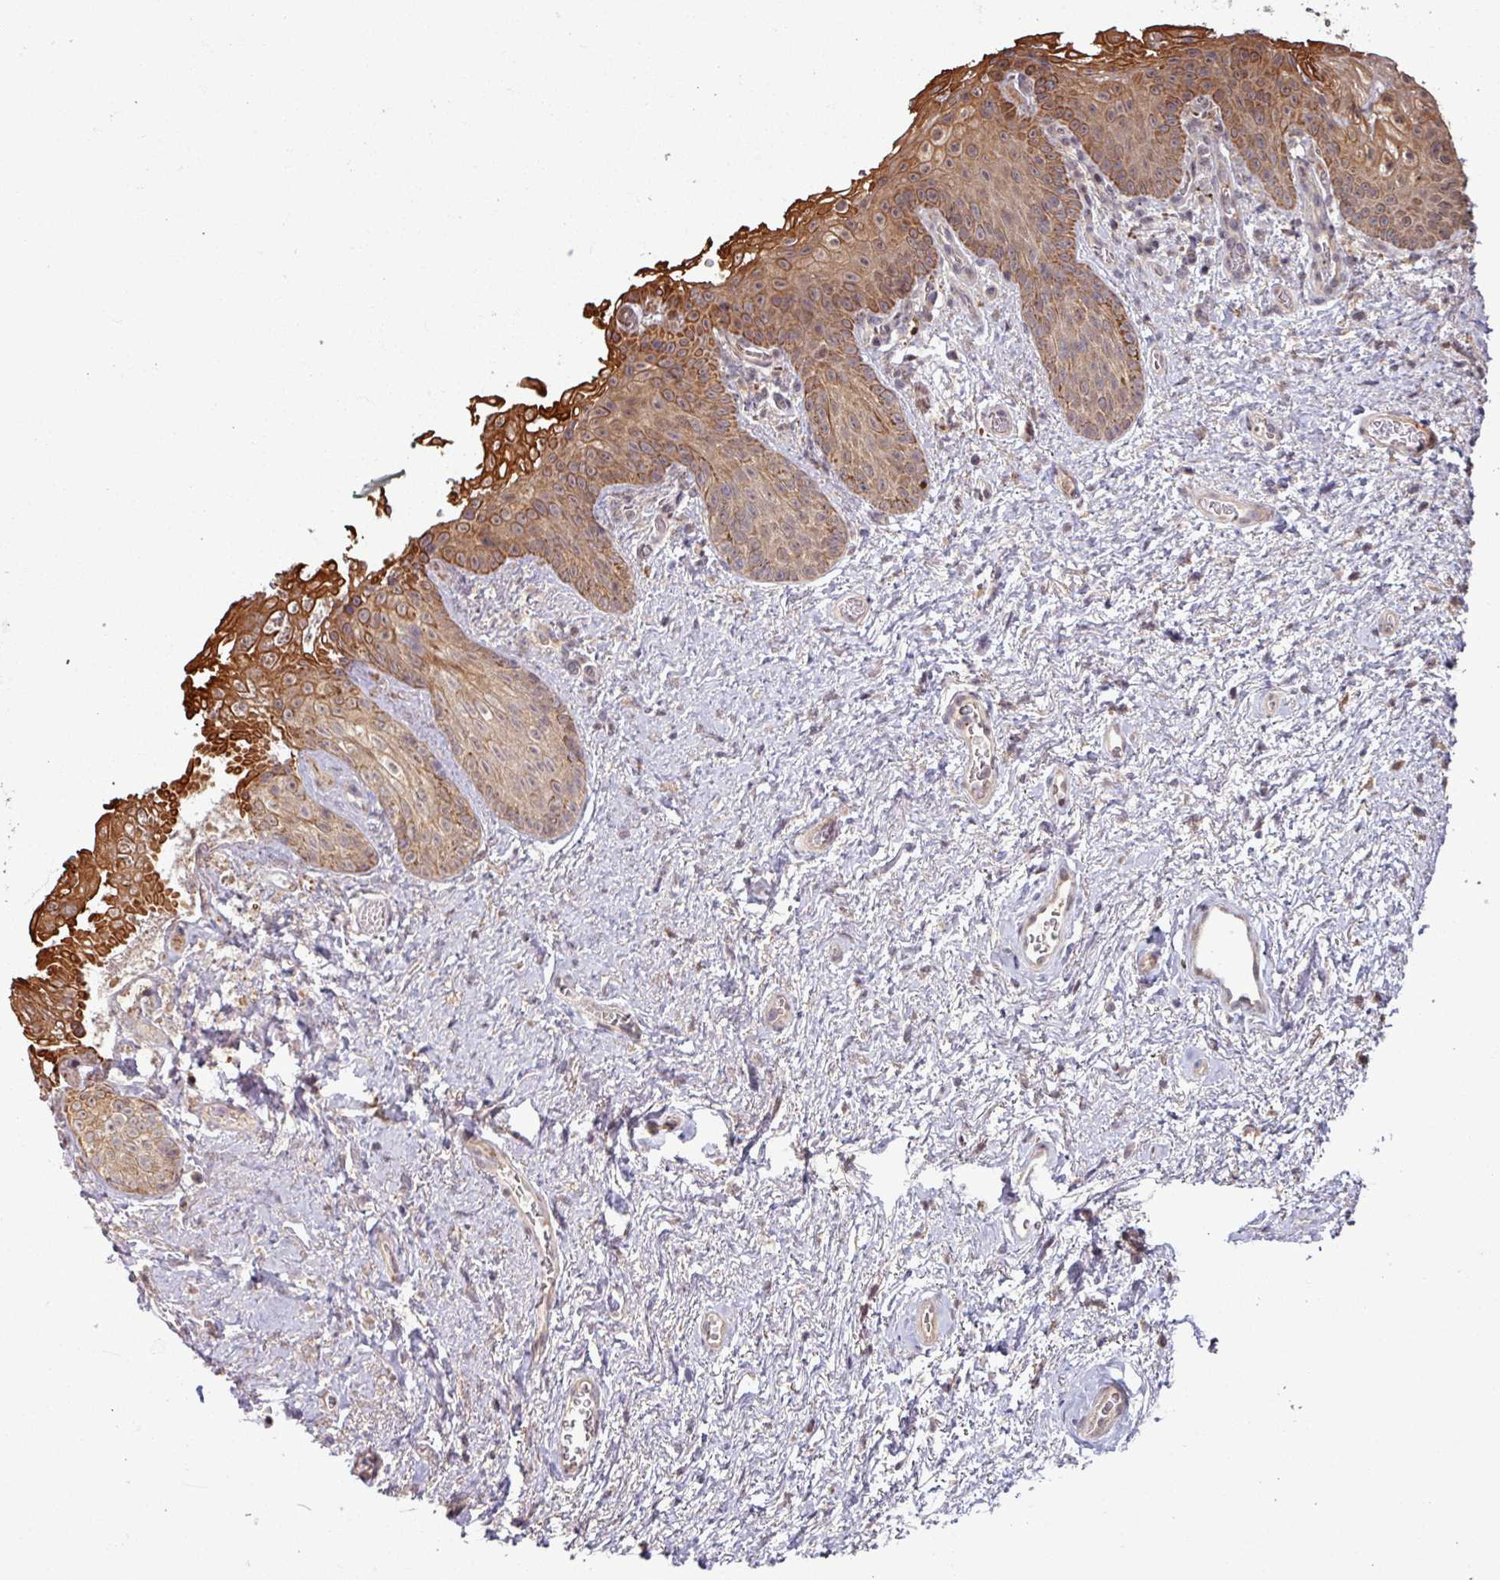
{"staining": {"intensity": "moderate", "quantity": ">75%", "location": "cytoplasmic/membranous"}, "tissue": "vagina", "cell_type": "Squamous epithelial cells", "image_type": "normal", "snomed": [{"axis": "morphology", "description": "Normal tissue, NOS"}, {"axis": "topography", "description": "Vulva"}, {"axis": "topography", "description": "Vagina"}, {"axis": "topography", "description": "Peripheral nerve tissue"}], "caption": "Immunohistochemical staining of benign vagina reveals moderate cytoplasmic/membranous protein staining in about >75% of squamous epithelial cells. The staining was performed using DAB to visualize the protein expression in brown, while the nuclei were stained in blue with hematoxylin (Magnification: 20x).", "gene": "OR6B1", "patient": {"sex": "female", "age": 66}}